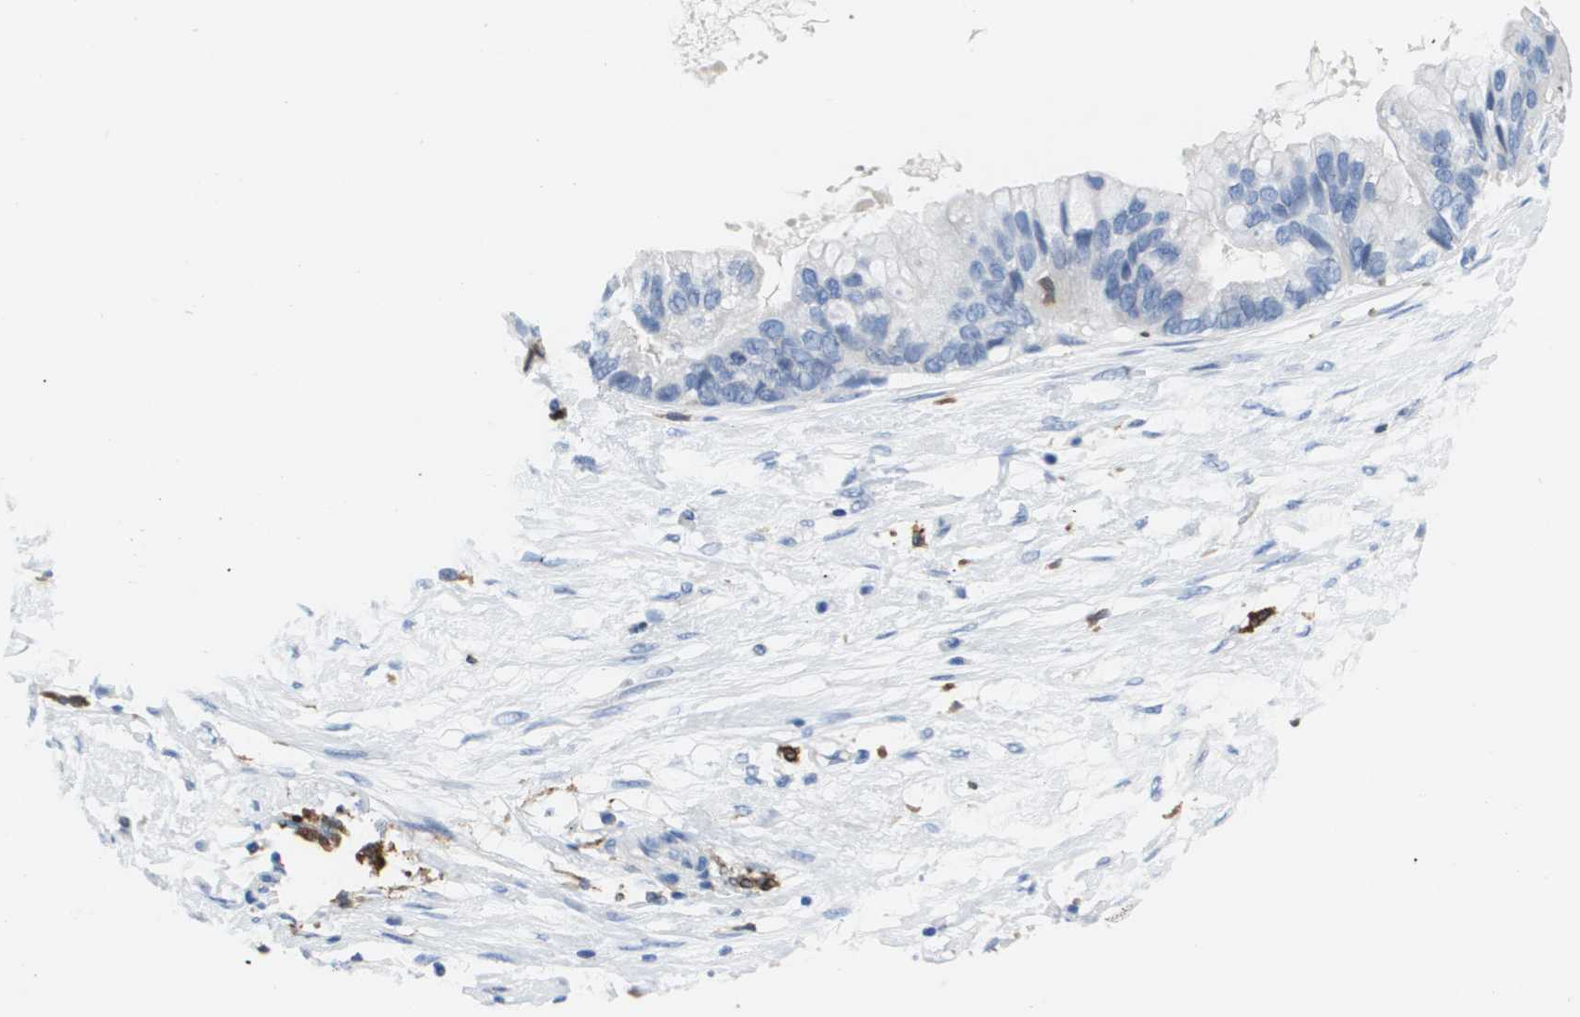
{"staining": {"intensity": "negative", "quantity": "none", "location": "none"}, "tissue": "ovarian cancer", "cell_type": "Tumor cells", "image_type": "cancer", "snomed": [{"axis": "morphology", "description": "Cystadenocarcinoma, mucinous, NOS"}, {"axis": "topography", "description": "Ovary"}], "caption": "High magnification brightfield microscopy of ovarian cancer stained with DAB (3,3'-diaminobenzidine) (brown) and counterstained with hematoxylin (blue): tumor cells show no significant expression. (Stains: DAB immunohistochemistry with hematoxylin counter stain, Microscopy: brightfield microscopy at high magnification).", "gene": "HMOX1", "patient": {"sex": "female", "age": 80}}